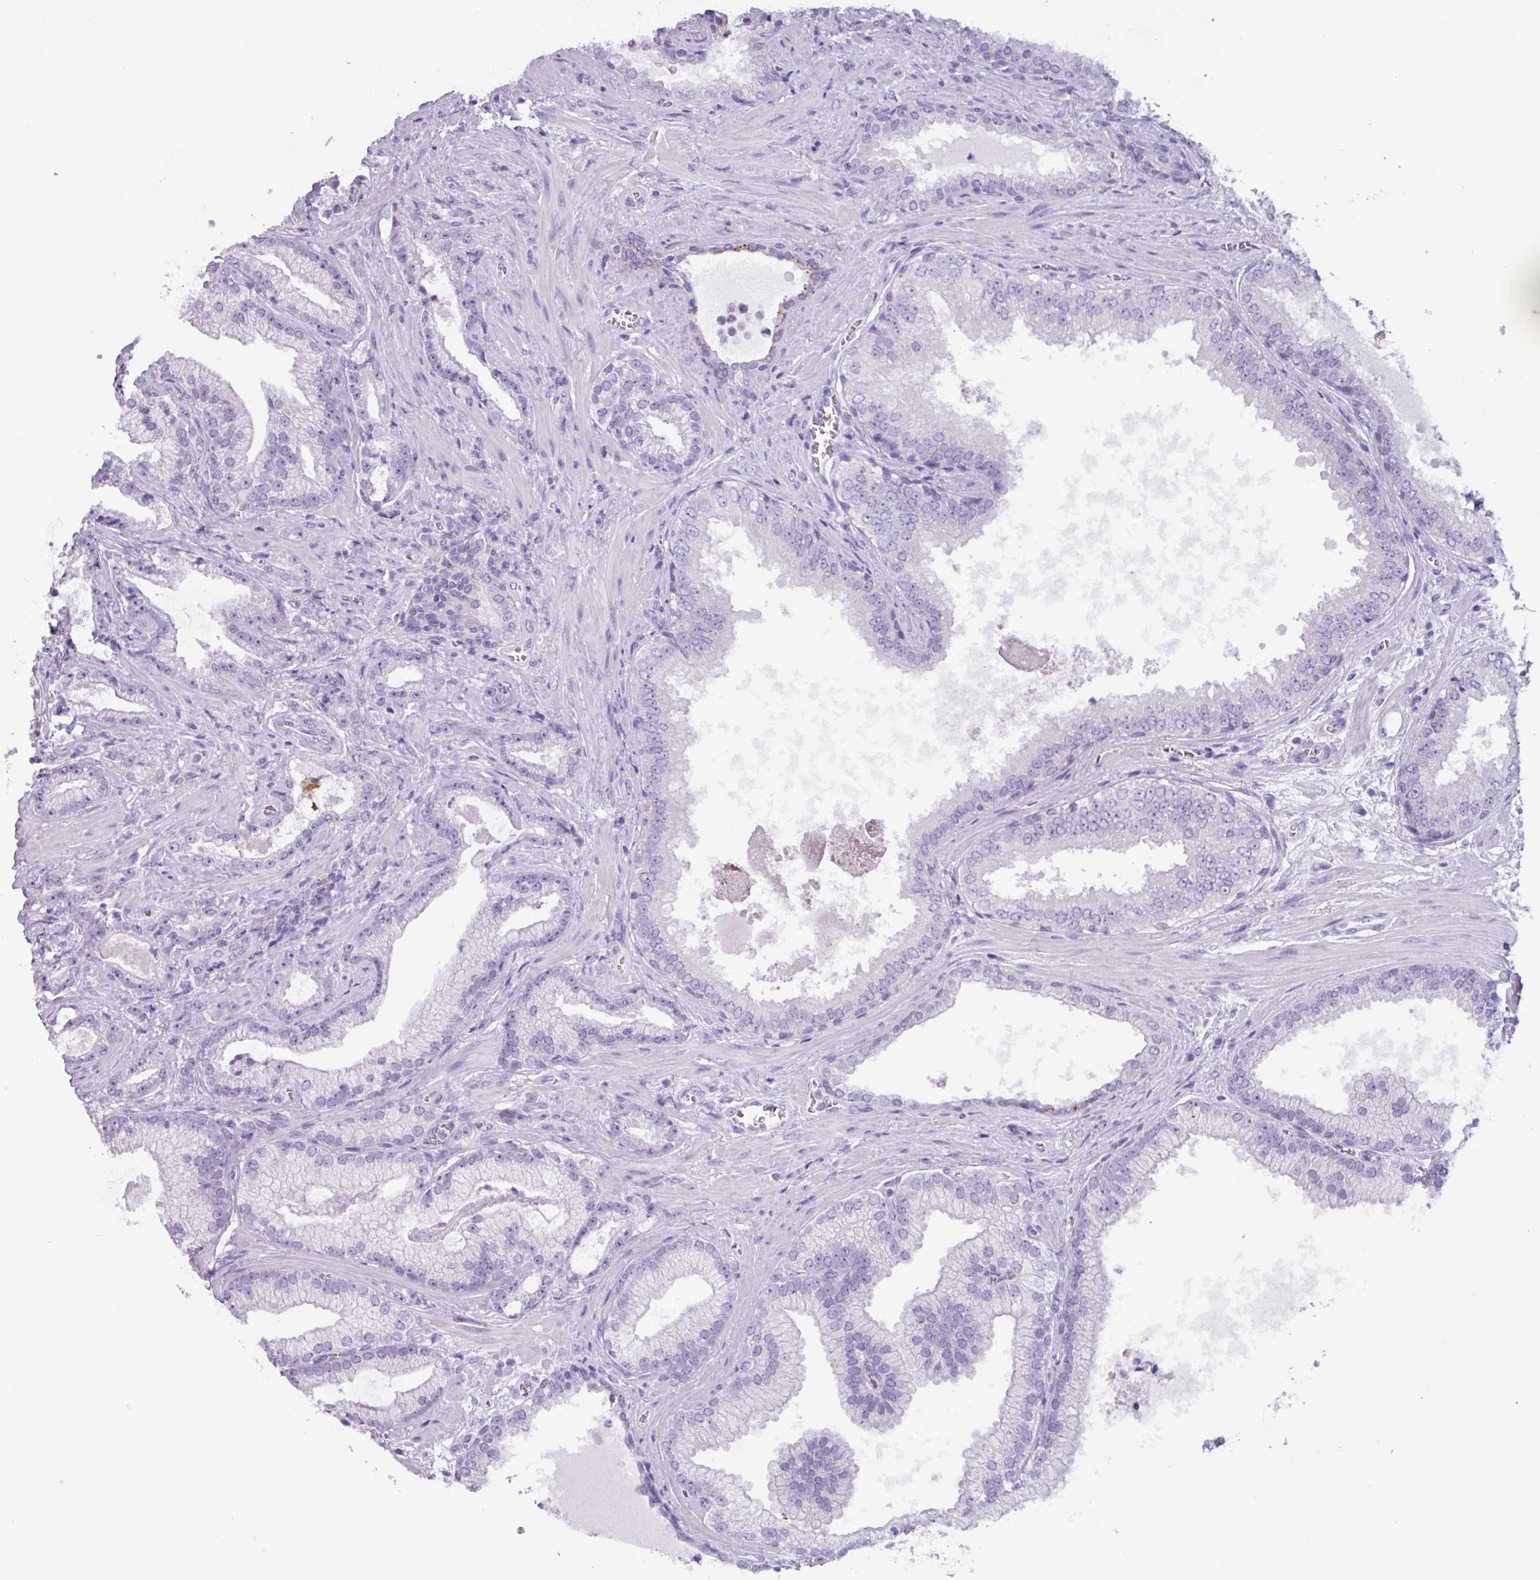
{"staining": {"intensity": "negative", "quantity": "none", "location": "none"}, "tissue": "prostate cancer", "cell_type": "Tumor cells", "image_type": "cancer", "snomed": [{"axis": "morphology", "description": "Adenocarcinoma, High grade"}, {"axis": "topography", "description": "Prostate"}], "caption": "There is no significant staining in tumor cells of prostate cancer (adenocarcinoma (high-grade)).", "gene": "NCCRP1", "patient": {"sex": "male", "age": 68}}